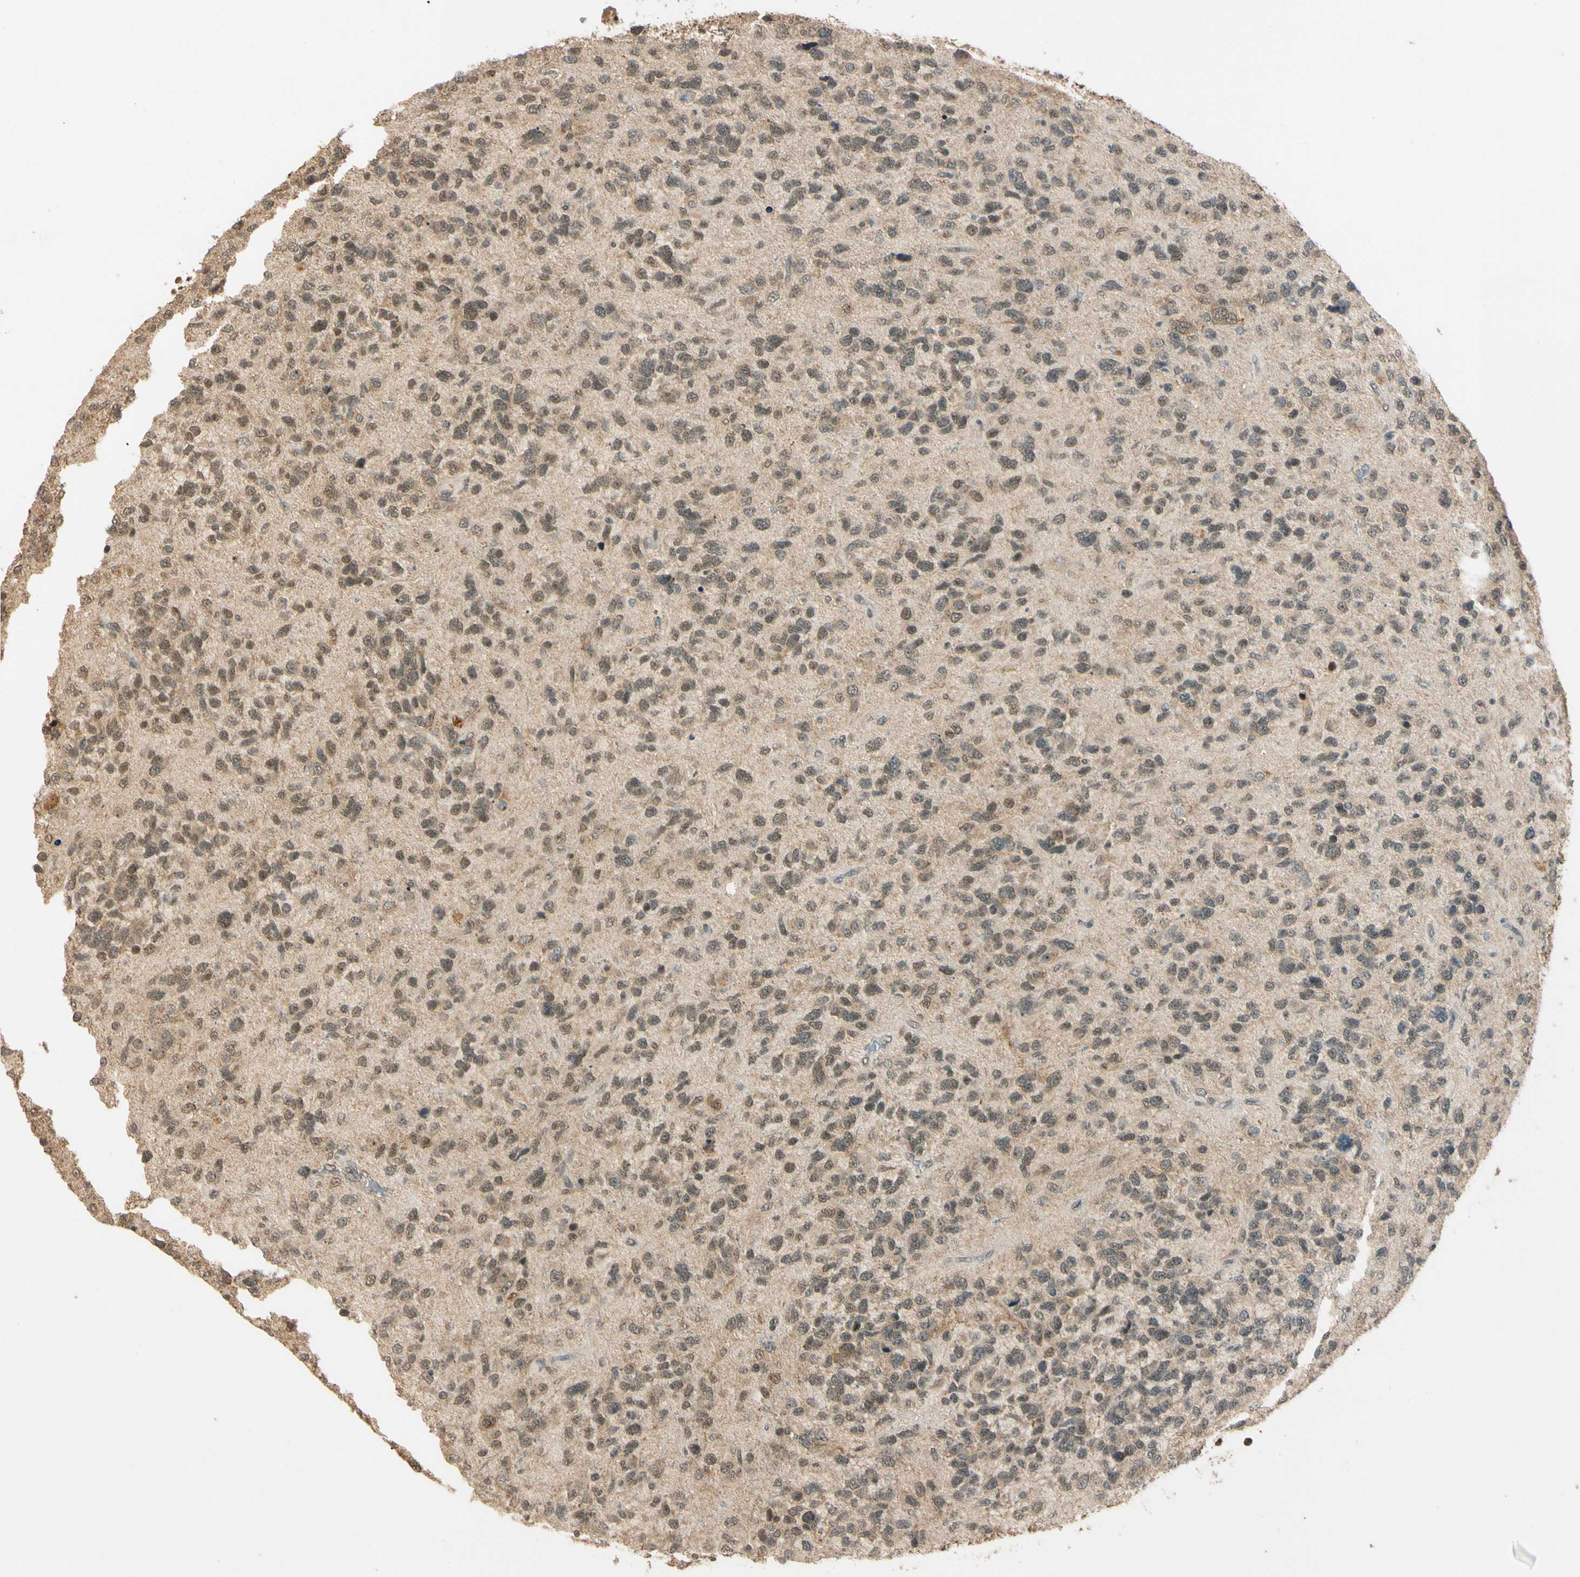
{"staining": {"intensity": "moderate", "quantity": ">75%", "location": "cytoplasmic/membranous,nuclear"}, "tissue": "glioma", "cell_type": "Tumor cells", "image_type": "cancer", "snomed": [{"axis": "morphology", "description": "Glioma, malignant, High grade"}, {"axis": "topography", "description": "Brain"}], "caption": "Glioma stained with a brown dye displays moderate cytoplasmic/membranous and nuclear positive expression in approximately >75% of tumor cells.", "gene": "ZSCAN12", "patient": {"sex": "female", "age": 58}}